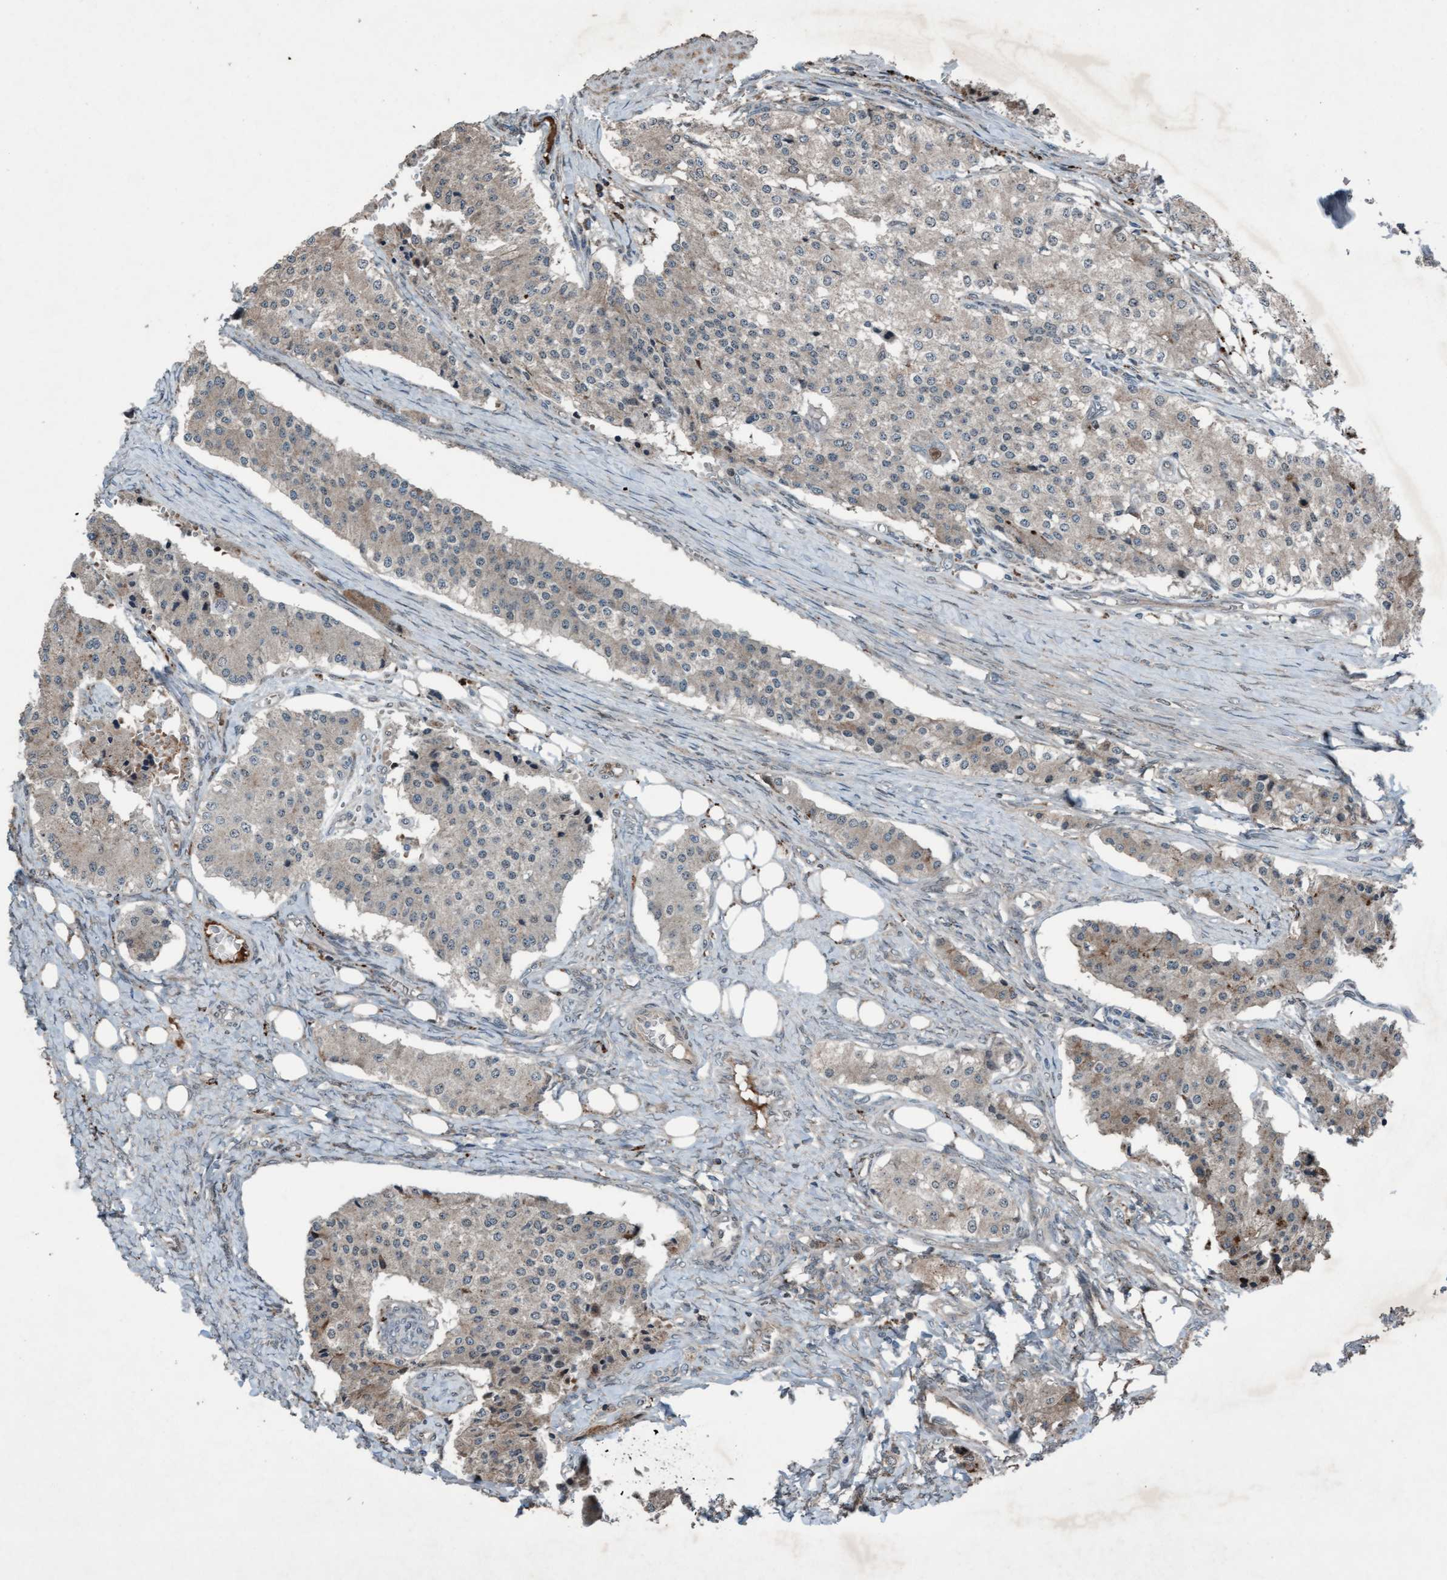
{"staining": {"intensity": "weak", "quantity": "<25%", "location": "cytoplasmic/membranous"}, "tissue": "carcinoid", "cell_type": "Tumor cells", "image_type": "cancer", "snomed": [{"axis": "morphology", "description": "Carcinoid, malignant, NOS"}, {"axis": "topography", "description": "Colon"}], "caption": "The histopathology image shows no staining of tumor cells in carcinoid. (Stains: DAB IHC with hematoxylin counter stain, Microscopy: brightfield microscopy at high magnification).", "gene": "PLXNB2", "patient": {"sex": "female", "age": 52}}